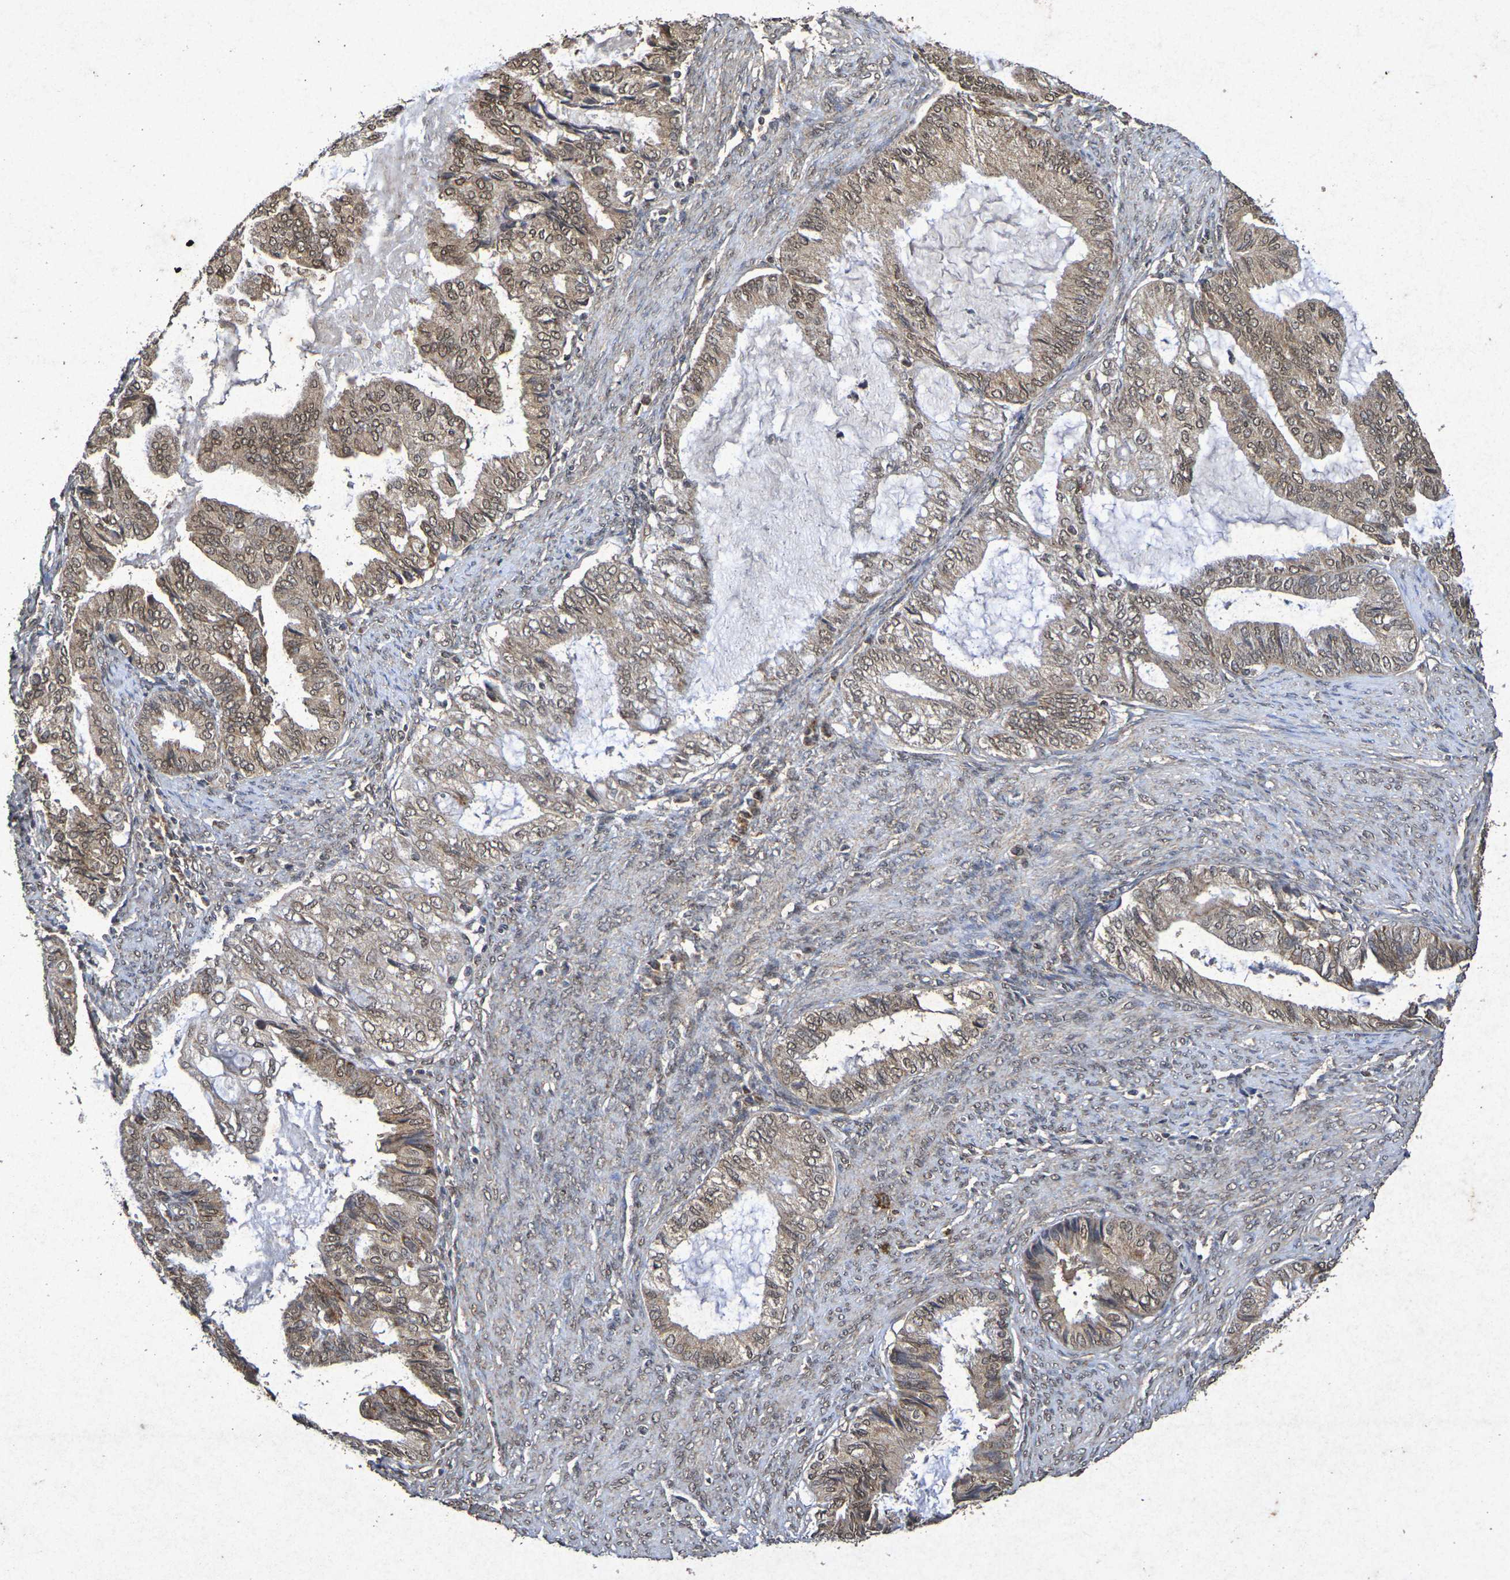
{"staining": {"intensity": "moderate", "quantity": ">75%", "location": "cytoplasmic/membranous,nuclear"}, "tissue": "endometrial cancer", "cell_type": "Tumor cells", "image_type": "cancer", "snomed": [{"axis": "morphology", "description": "Adenocarcinoma, NOS"}, {"axis": "topography", "description": "Endometrium"}], "caption": "Moderate cytoplasmic/membranous and nuclear positivity is seen in about >75% of tumor cells in endometrial adenocarcinoma.", "gene": "GUCY1A2", "patient": {"sex": "female", "age": 86}}